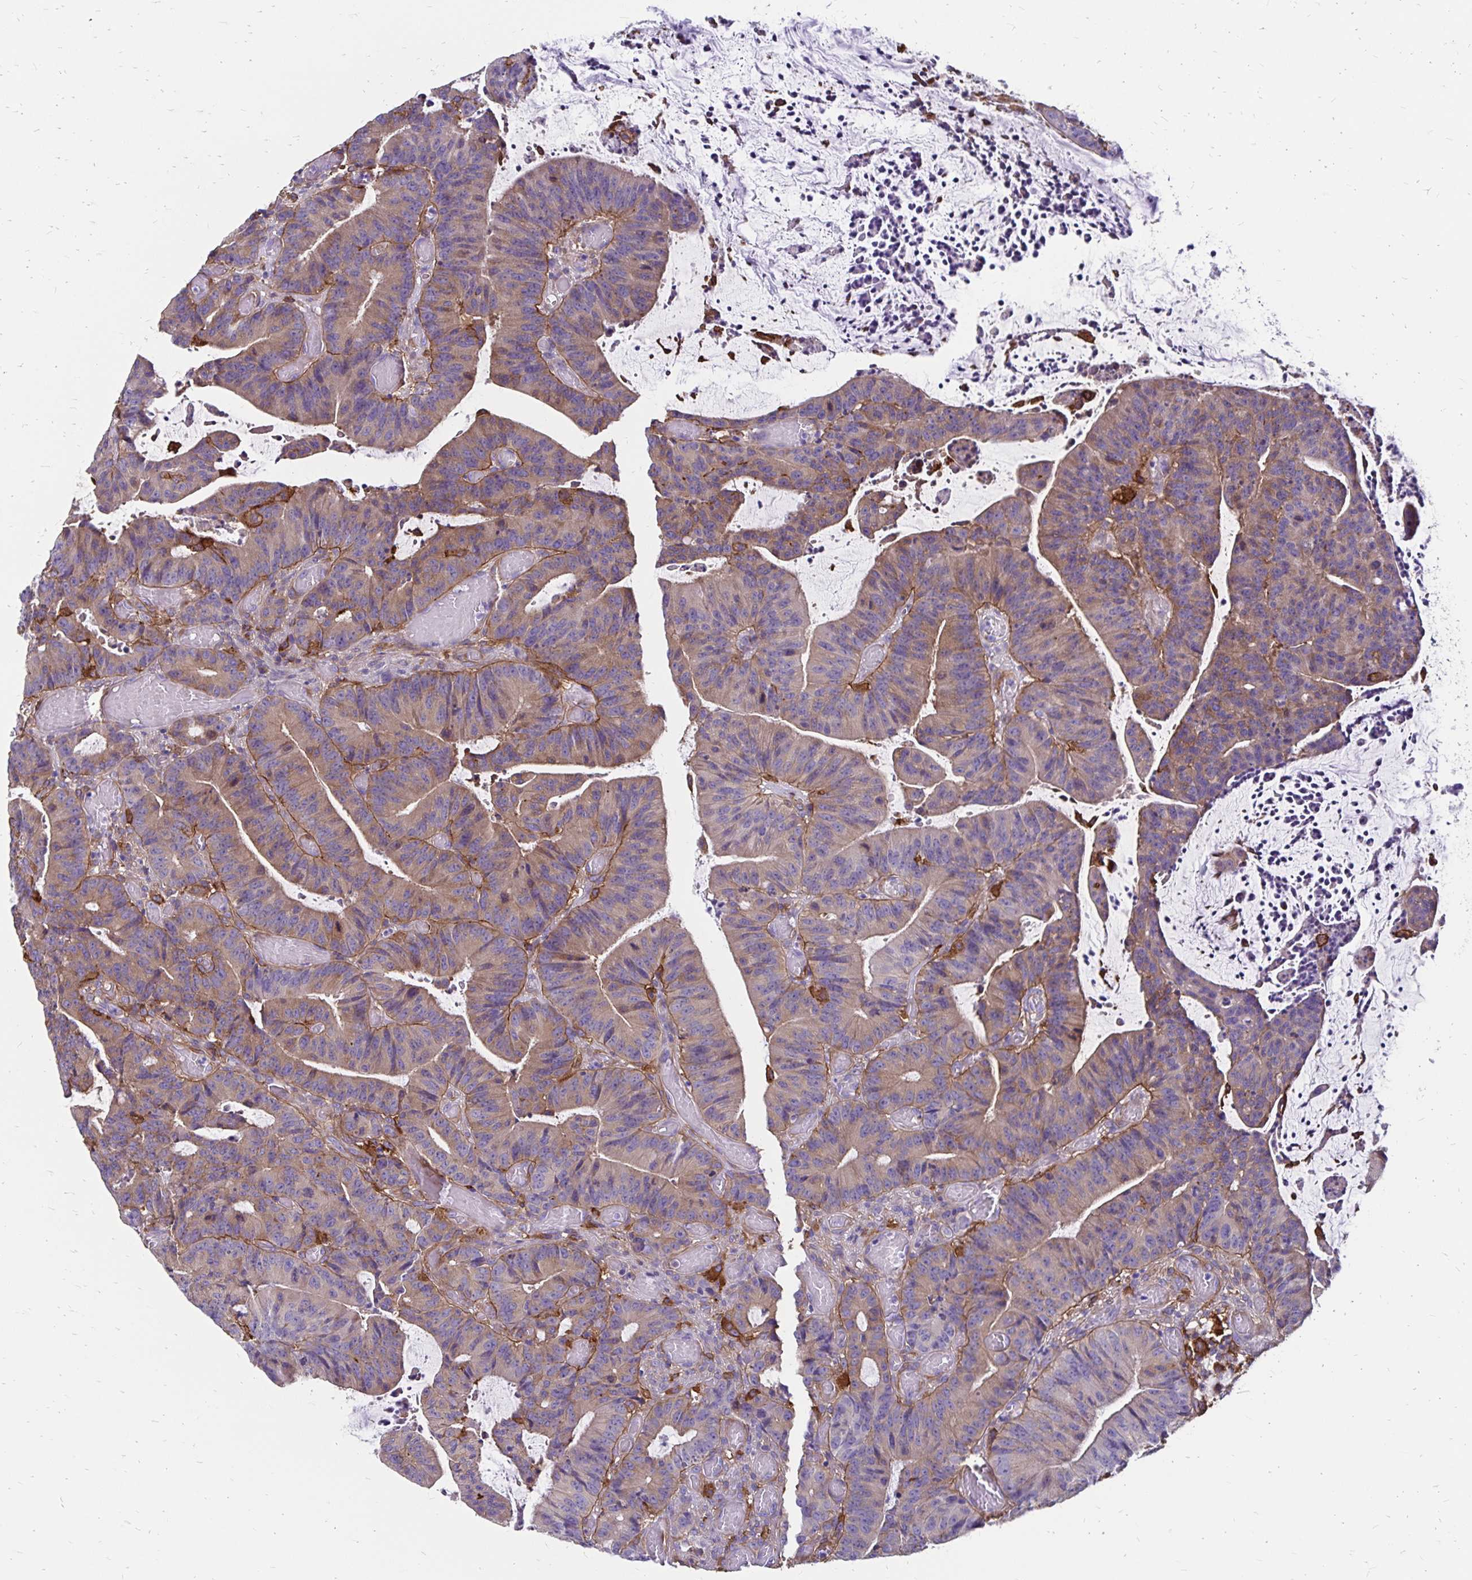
{"staining": {"intensity": "weak", "quantity": "<25%", "location": "cytoplasmic/membranous"}, "tissue": "colorectal cancer", "cell_type": "Tumor cells", "image_type": "cancer", "snomed": [{"axis": "morphology", "description": "Adenocarcinoma, NOS"}, {"axis": "topography", "description": "Colon"}], "caption": "Colorectal cancer was stained to show a protein in brown. There is no significant expression in tumor cells. Nuclei are stained in blue.", "gene": "TNS3", "patient": {"sex": "female", "age": 78}}